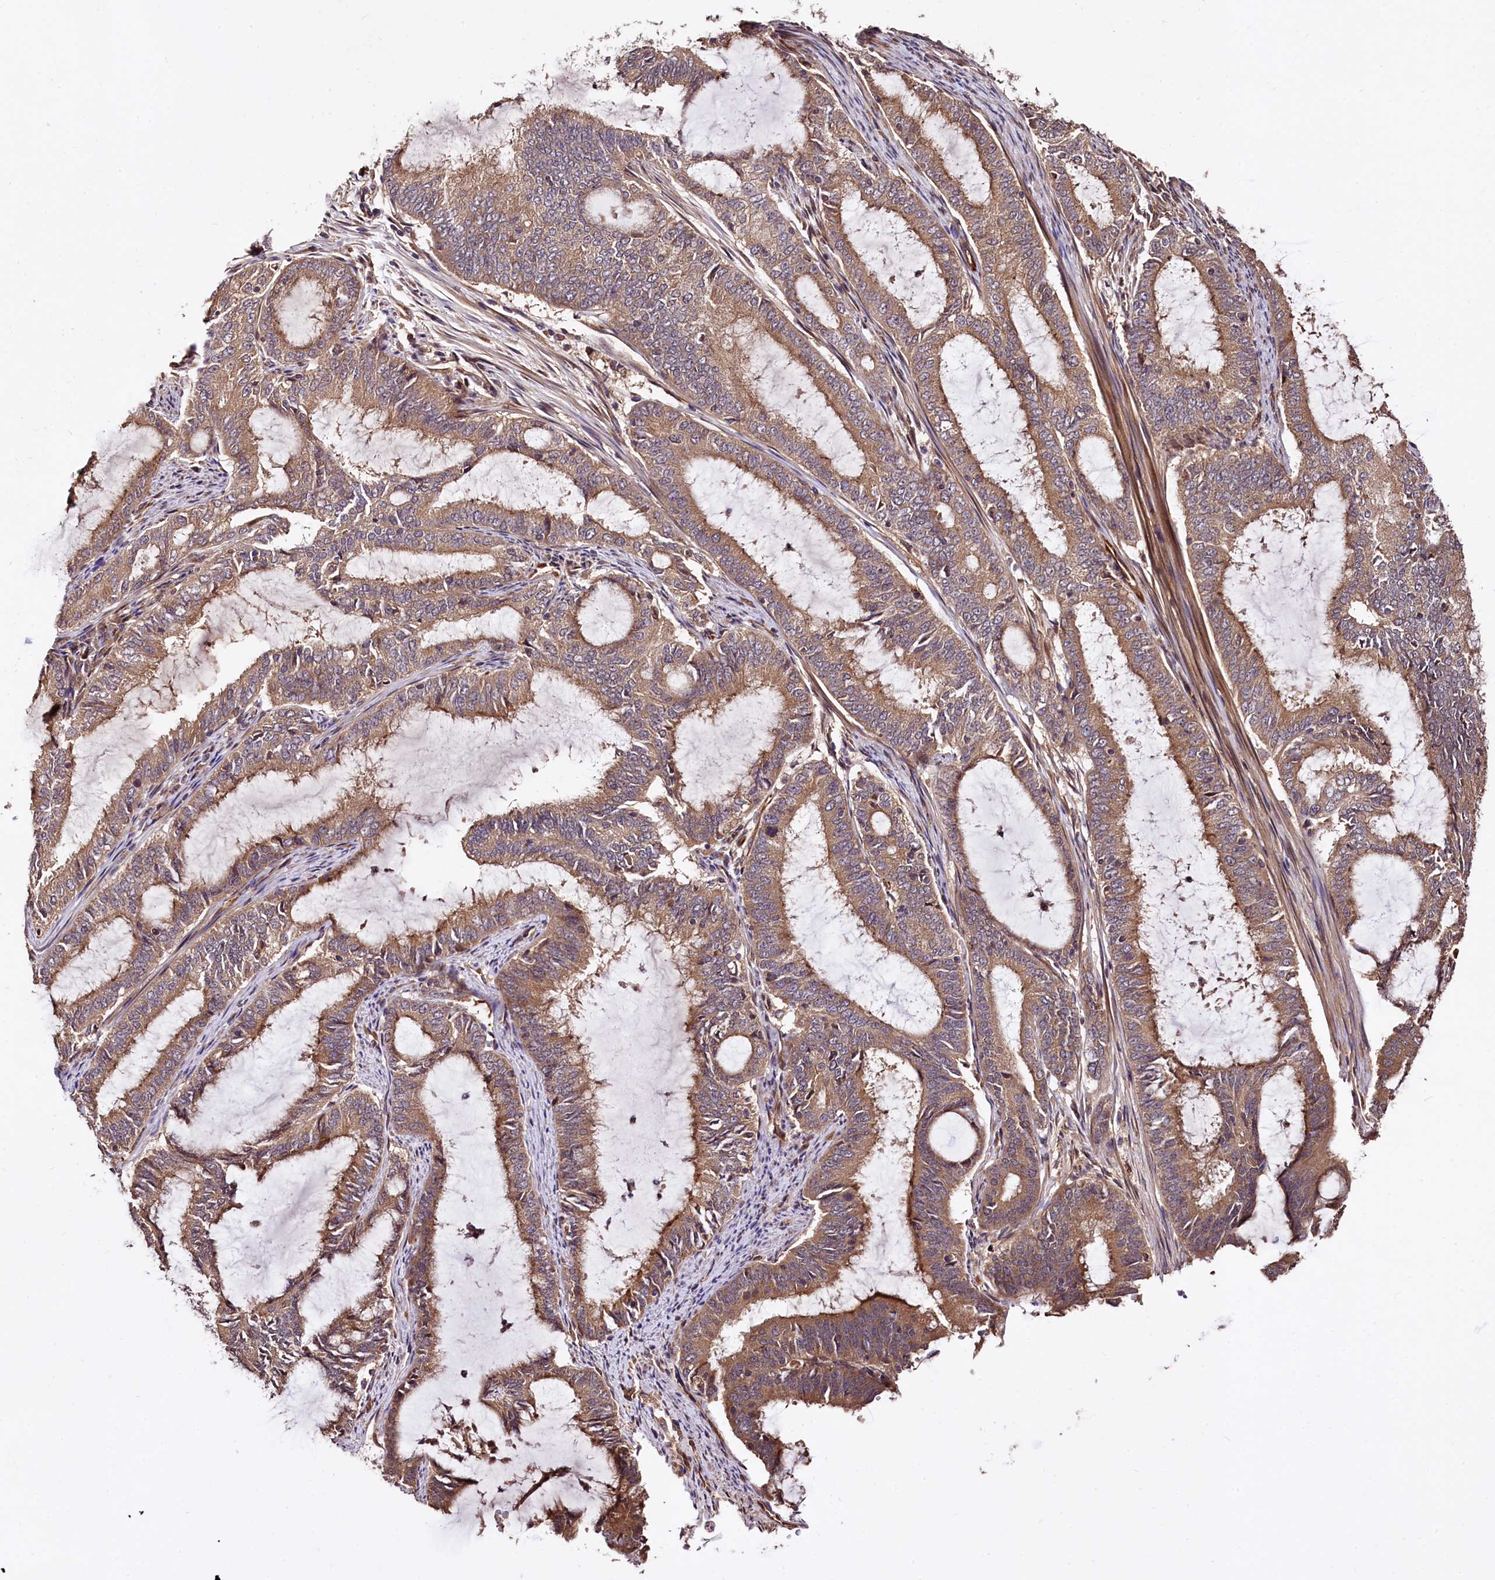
{"staining": {"intensity": "moderate", "quantity": ">75%", "location": "cytoplasmic/membranous"}, "tissue": "endometrial cancer", "cell_type": "Tumor cells", "image_type": "cancer", "snomed": [{"axis": "morphology", "description": "Adenocarcinoma, NOS"}, {"axis": "topography", "description": "Endometrium"}], "caption": "Protein expression analysis of endometrial cancer exhibits moderate cytoplasmic/membranous positivity in approximately >75% of tumor cells.", "gene": "TBCEL", "patient": {"sex": "female", "age": 51}}